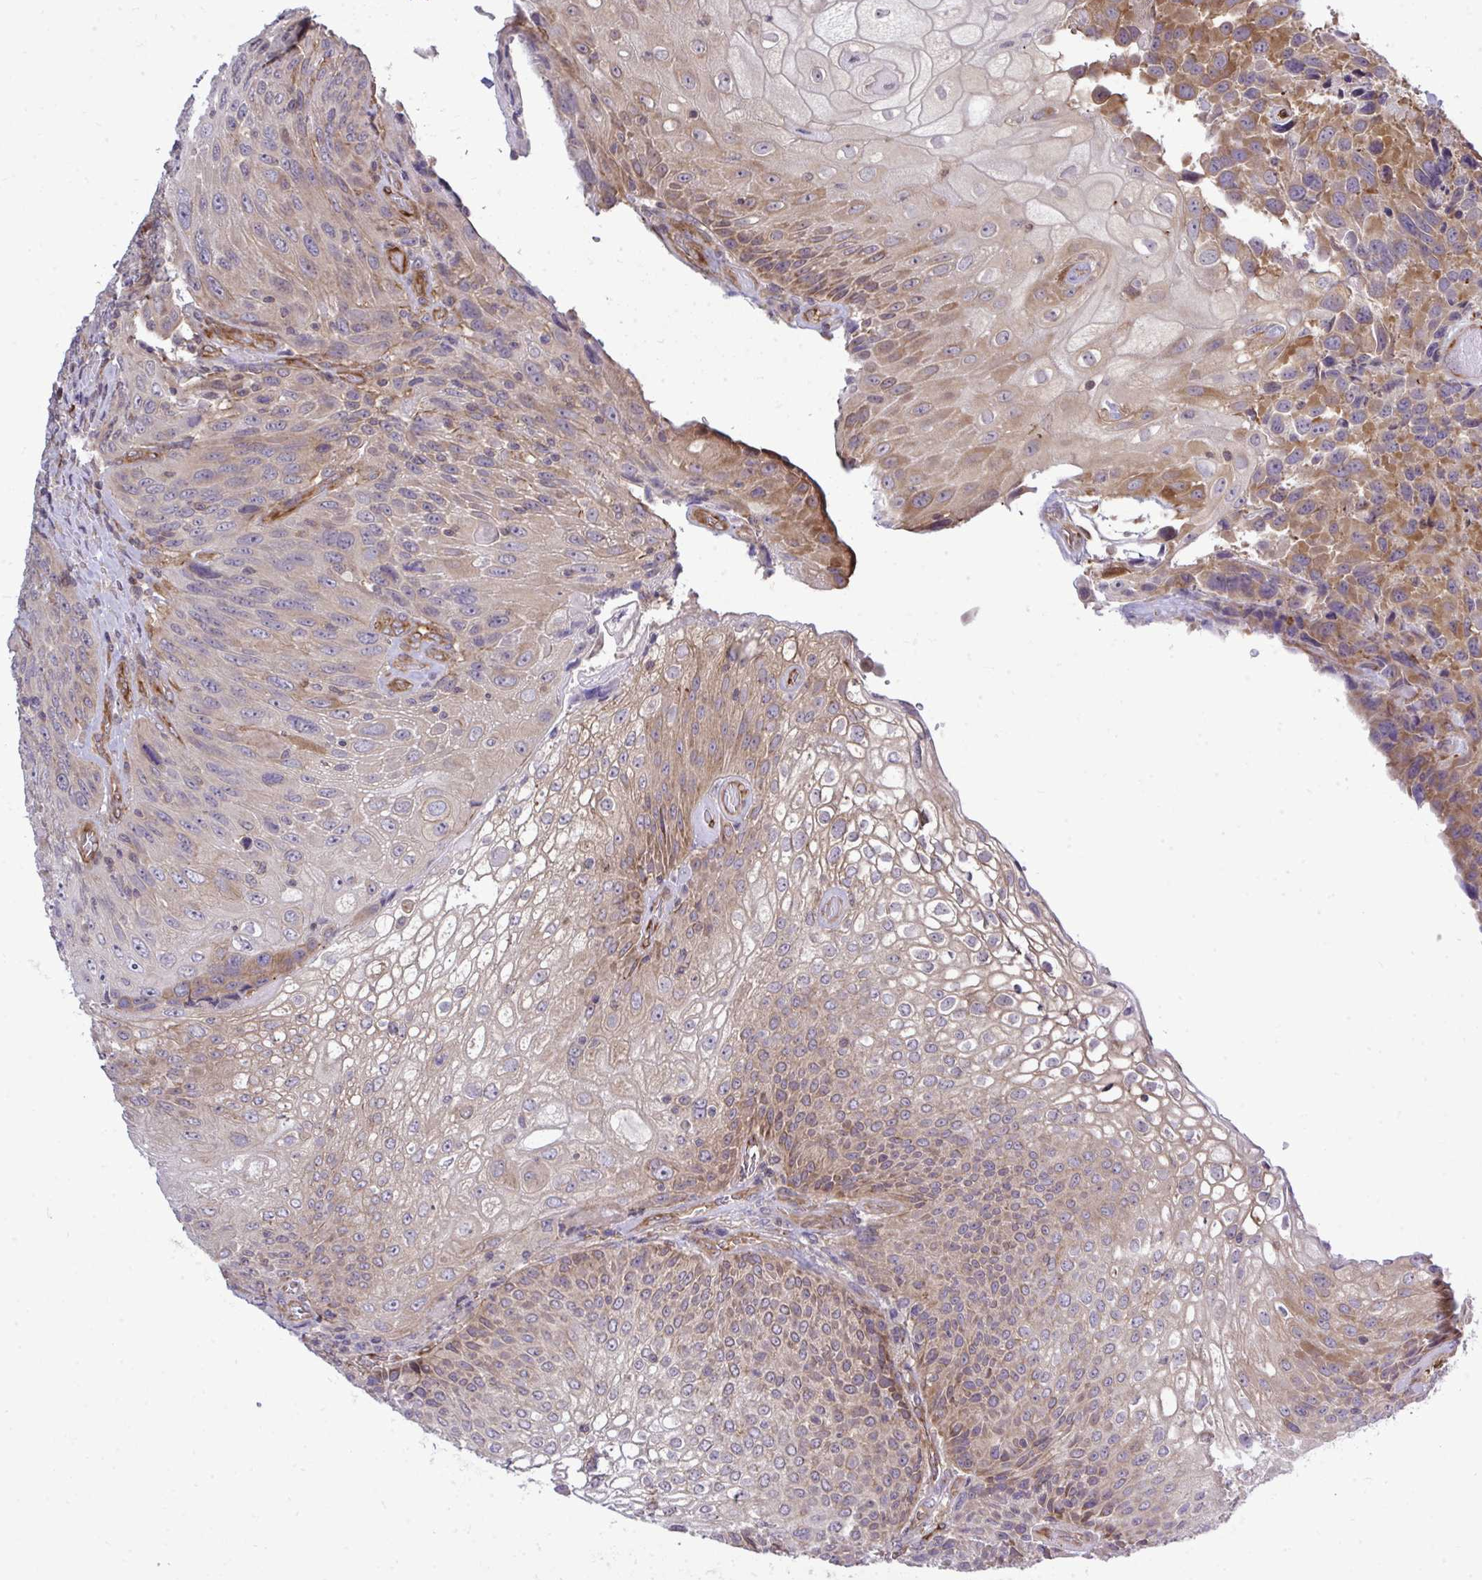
{"staining": {"intensity": "moderate", "quantity": "25%-75%", "location": "cytoplasmic/membranous"}, "tissue": "urothelial cancer", "cell_type": "Tumor cells", "image_type": "cancer", "snomed": [{"axis": "morphology", "description": "Urothelial carcinoma, High grade"}, {"axis": "topography", "description": "Urinary bladder"}], "caption": "There is medium levels of moderate cytoplasmic/membranous expression in tumor cells of urothelial cancer, as demonstrated by immunohistochemical staining (brown color).", "gene": "FUT10", "patient": {"sex": "female", "age": 70}}